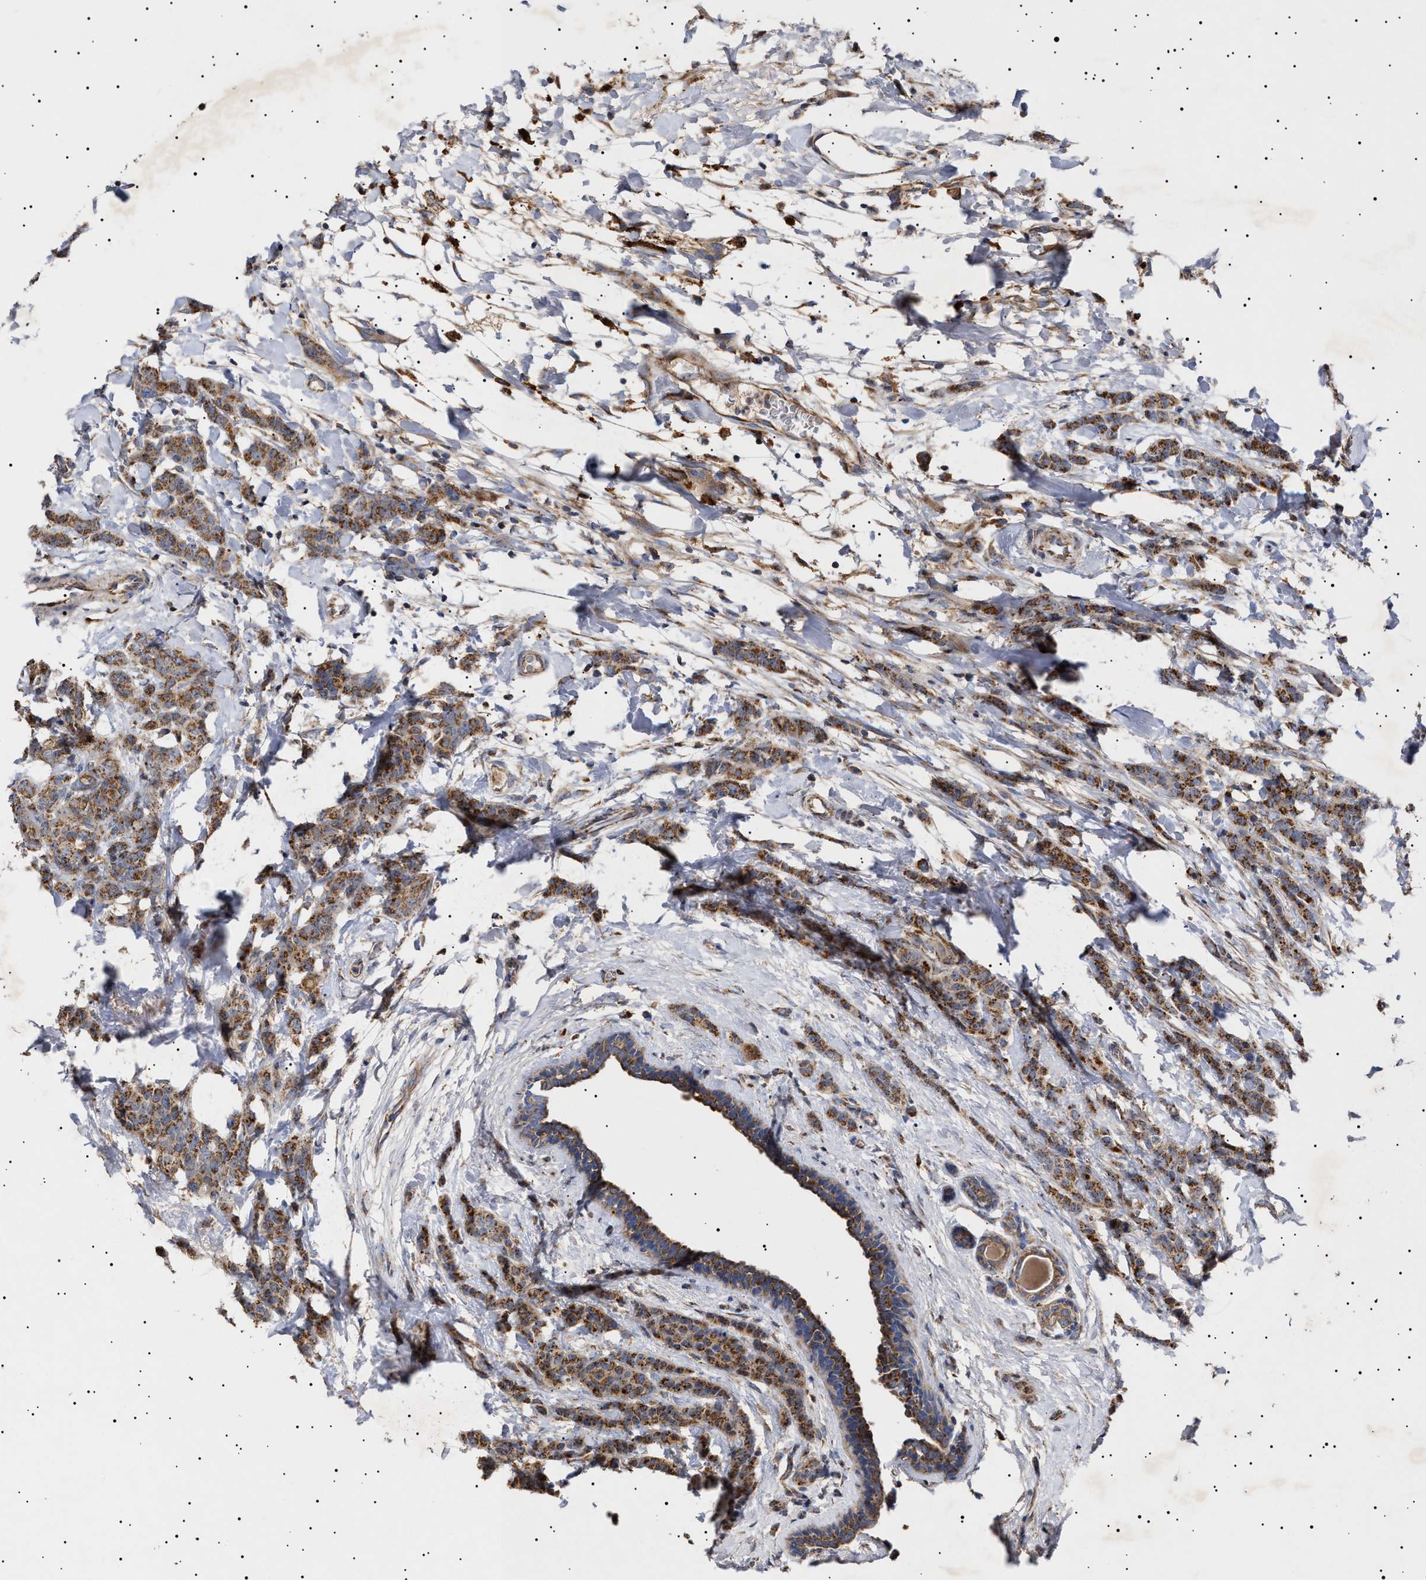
{"staining": {"intensity": "moderate", "quantity": ">75%", "location": "cytoplasmic/membranous"}, "tissue": "breast cancer", "cell_type": "Tumor cells", "image_type": "cancer", "snomed": [{"axis": "morphology", "description": "Normal tissue, NOS"}, {"axis": "morphology", "description": "Duct carcinoma"}, {"axis": "topography", "description": "Breast"}], "caption": "Immunohistochemical staining of human intraductal carcinoma (breast) shows medium levels of moderate cytoplasmic/membranous protein positivity in approximately >75% of tumor cells. (DAB IHC, brown staining for protein, blue staining for nuclei).", "gene": "MRPL10", "patient": {"sex": "female", "age": 40}}